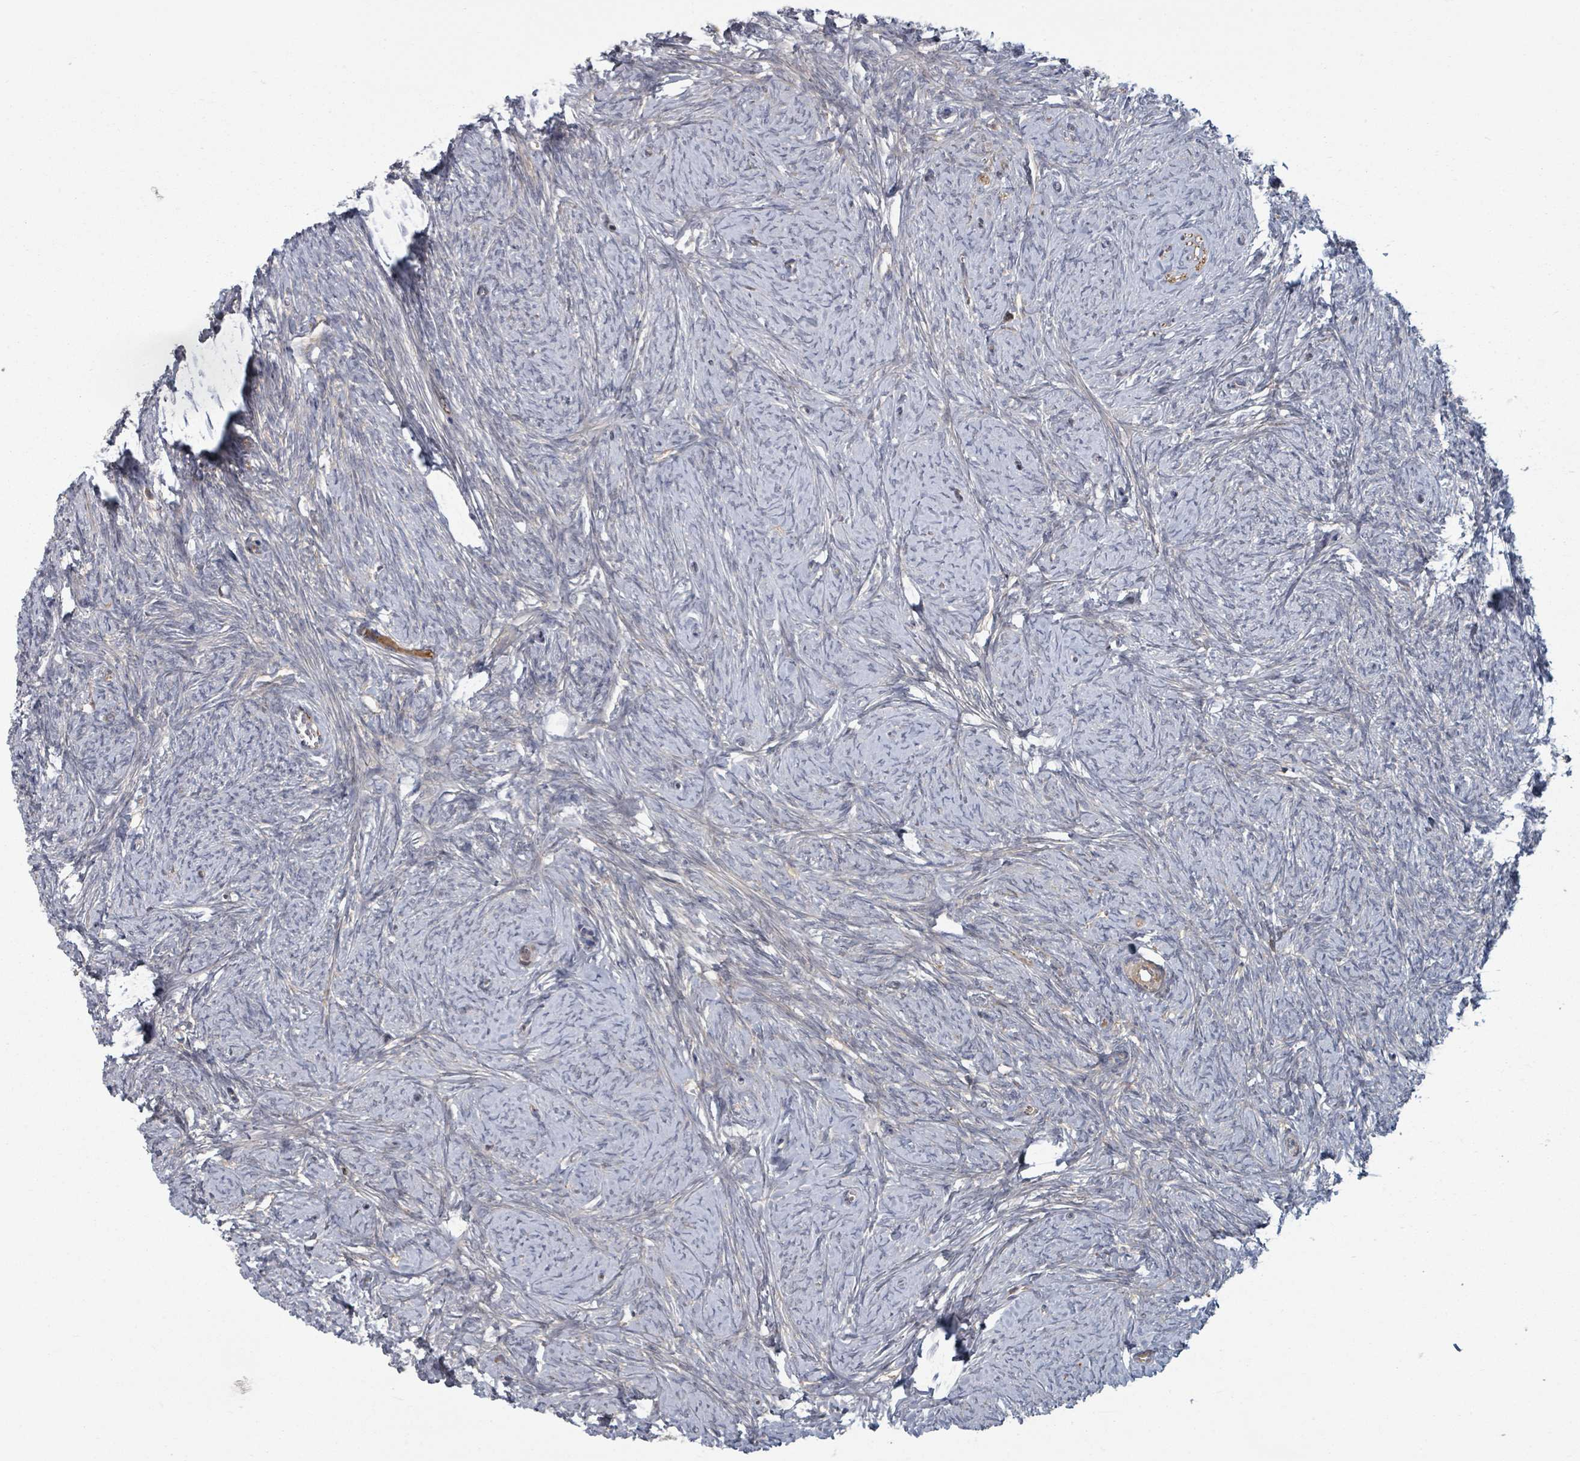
{"staining": {"intensity": "negative", "quantity": "none", "location": "none"}, "tissue": "ovary", "cell_type": "Ovarian stroma cells", "image_type": "normal", "snomed": [{"axis": "morphology", "description": "Normal tissue, NOS"}, {"axis": "topography", "description": "Ovary"}], "caption": "Normal ovary was stained to show a protein in brown. There is no significant staining in ovarian stroma cells. (Brightfield microscopy of DAB (3,3'-diaminobenzidine) IHC at high magnification).", "gene": "GABBR1", "patient": {"sex": "female", "age": 44}}